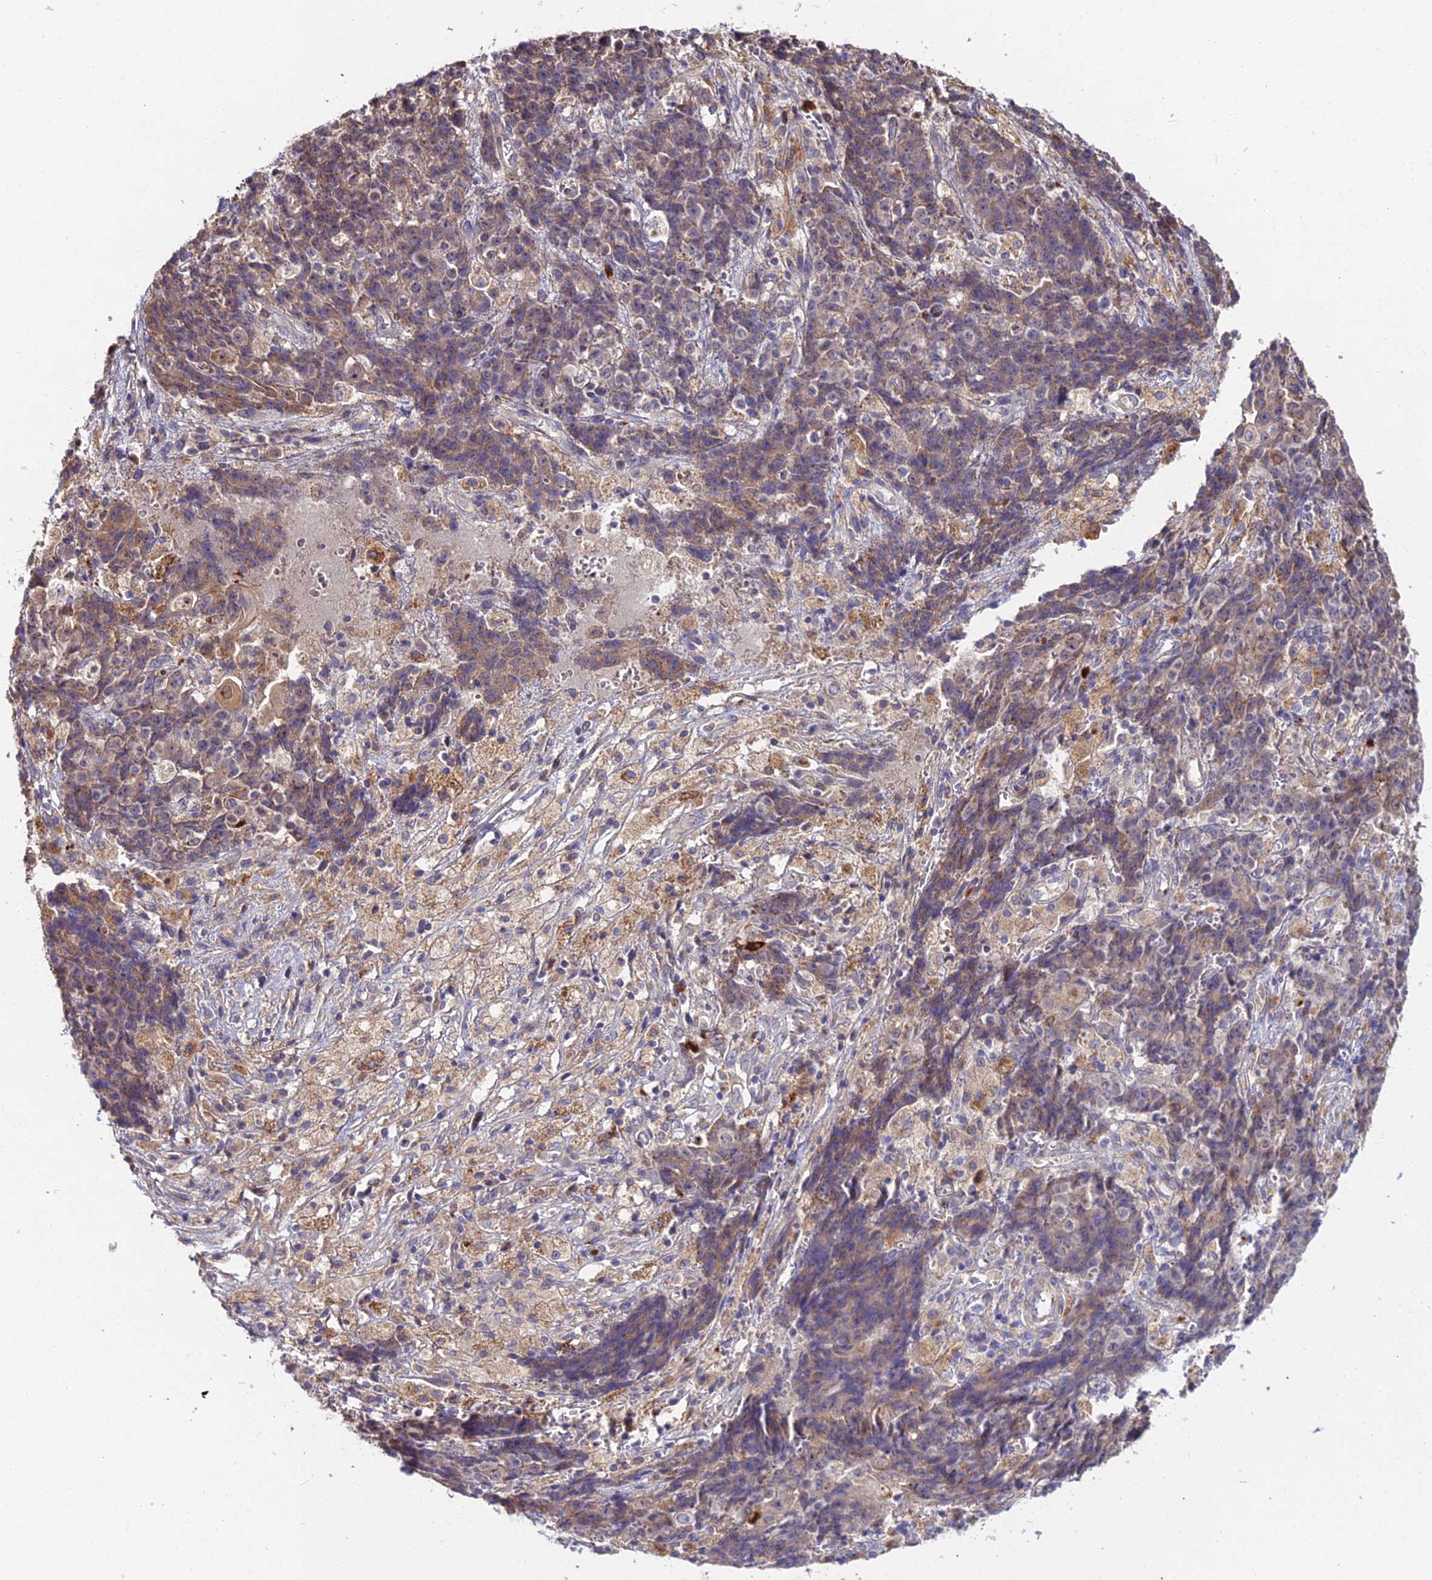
{"staining": {"intensity": "weak", "quantity": "25%-75%", "location": "cytoplasmic/membranous"}, "tissue": "ovarian cancer", "cell_type": "Tumor cells", "image_type": "cancer", "snomed": [{"axis": "morphology", "description": "Carcinoma, endometroid"}, {"axis": "topography", "description": "Ovary"}], "caption": "DAB immunohistochemical staining of human ovarian cancer (endometroid carcinoma) shows weak cytoplasmic/membranous protein staining in approximately 25%-75% of tumor cells. Using DAB (brown) and hematoxylin (blue) stains, captured at high magnification using brightfield microscopy.", "gene": "EID2", "patient": {"sex": "female", "age": 42}}